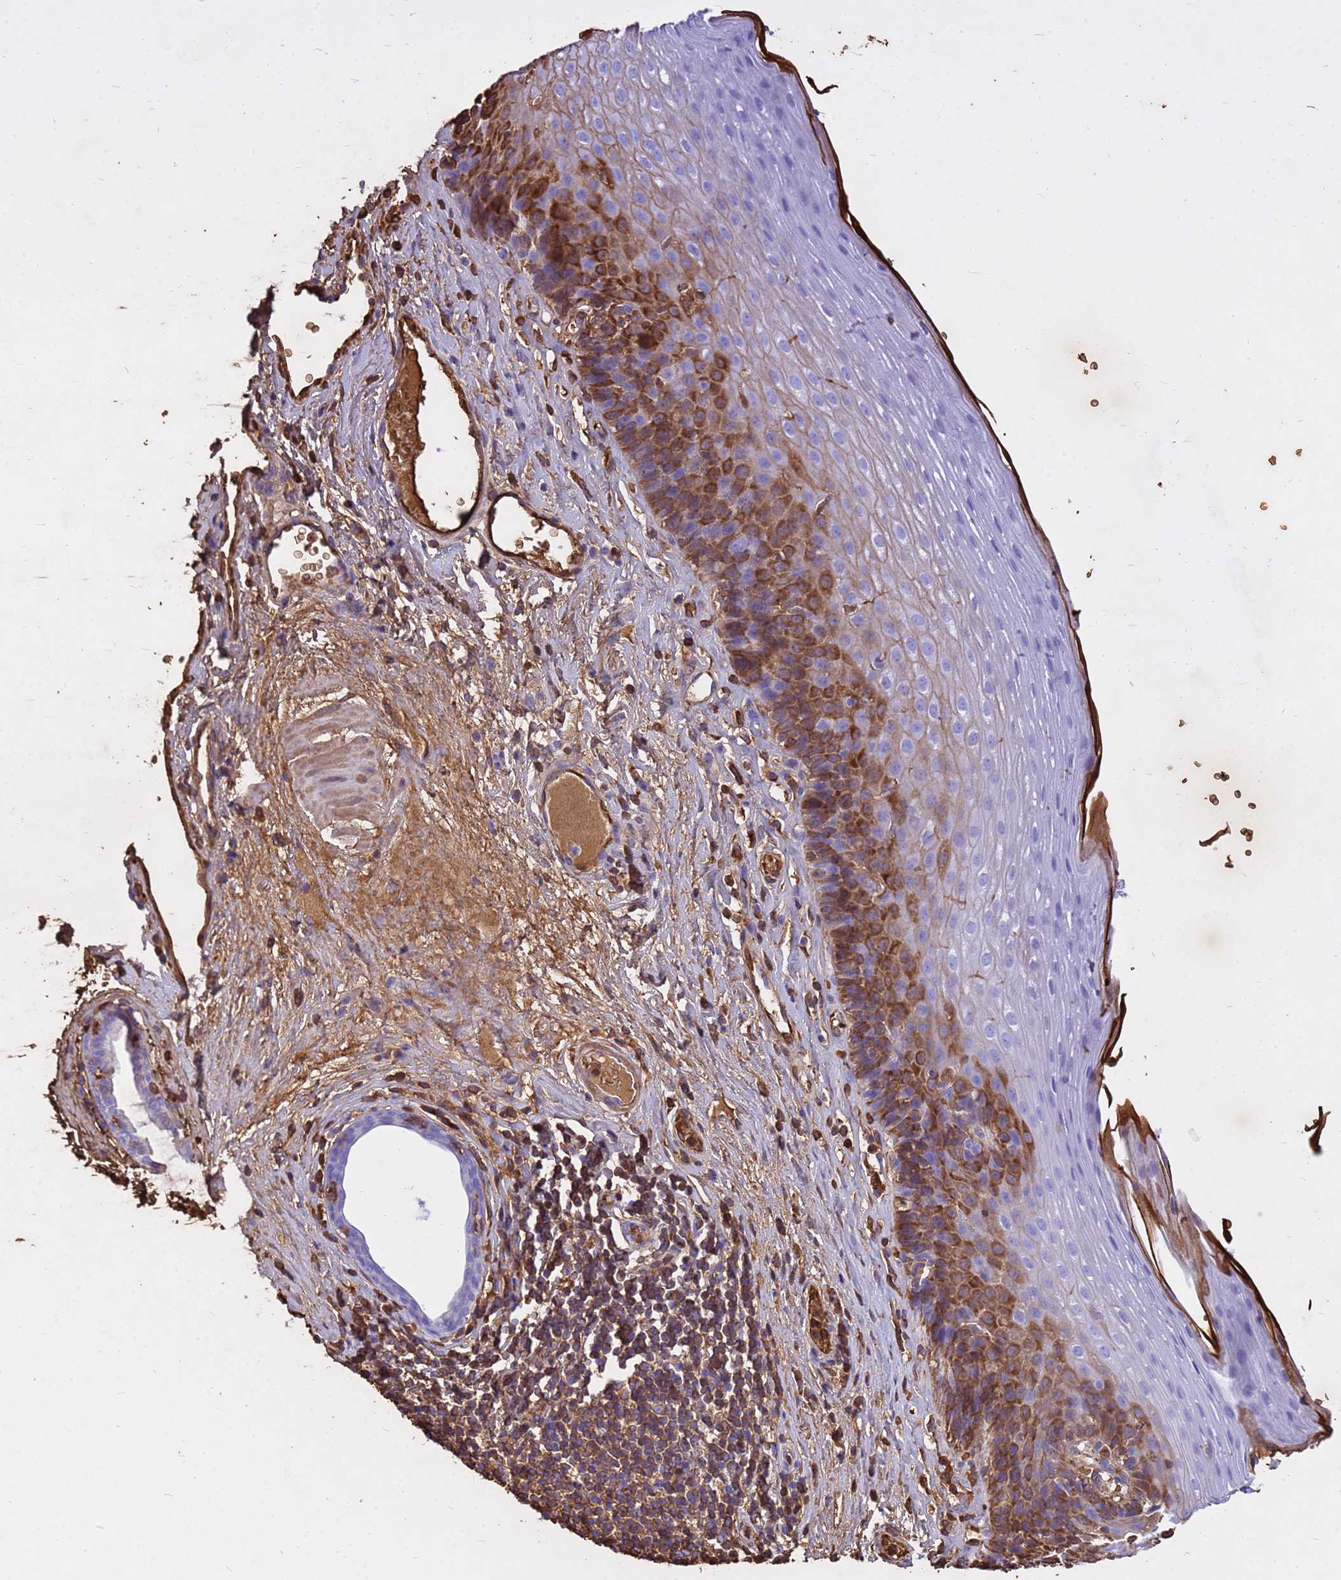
{"staining": {"intensity": "moderate", "quantity": "25%-75%", "location": "cytoplasmic/membranous"}, "tissue": "esophagus", "cell_type": "Squamous epithelial cells", "image_type": "normal", "snomed": [{"axis": "morphology", "description": "Normal tissue, NOS"}, {"axis": "topography", "description": "Esophagus"}], "caption": "Human esophagus stained with a protein marker exhibits moderate staining in squamous epithelial cells.", "gene": "HBA1", "patient": {"sex": "female", "age": 66}}